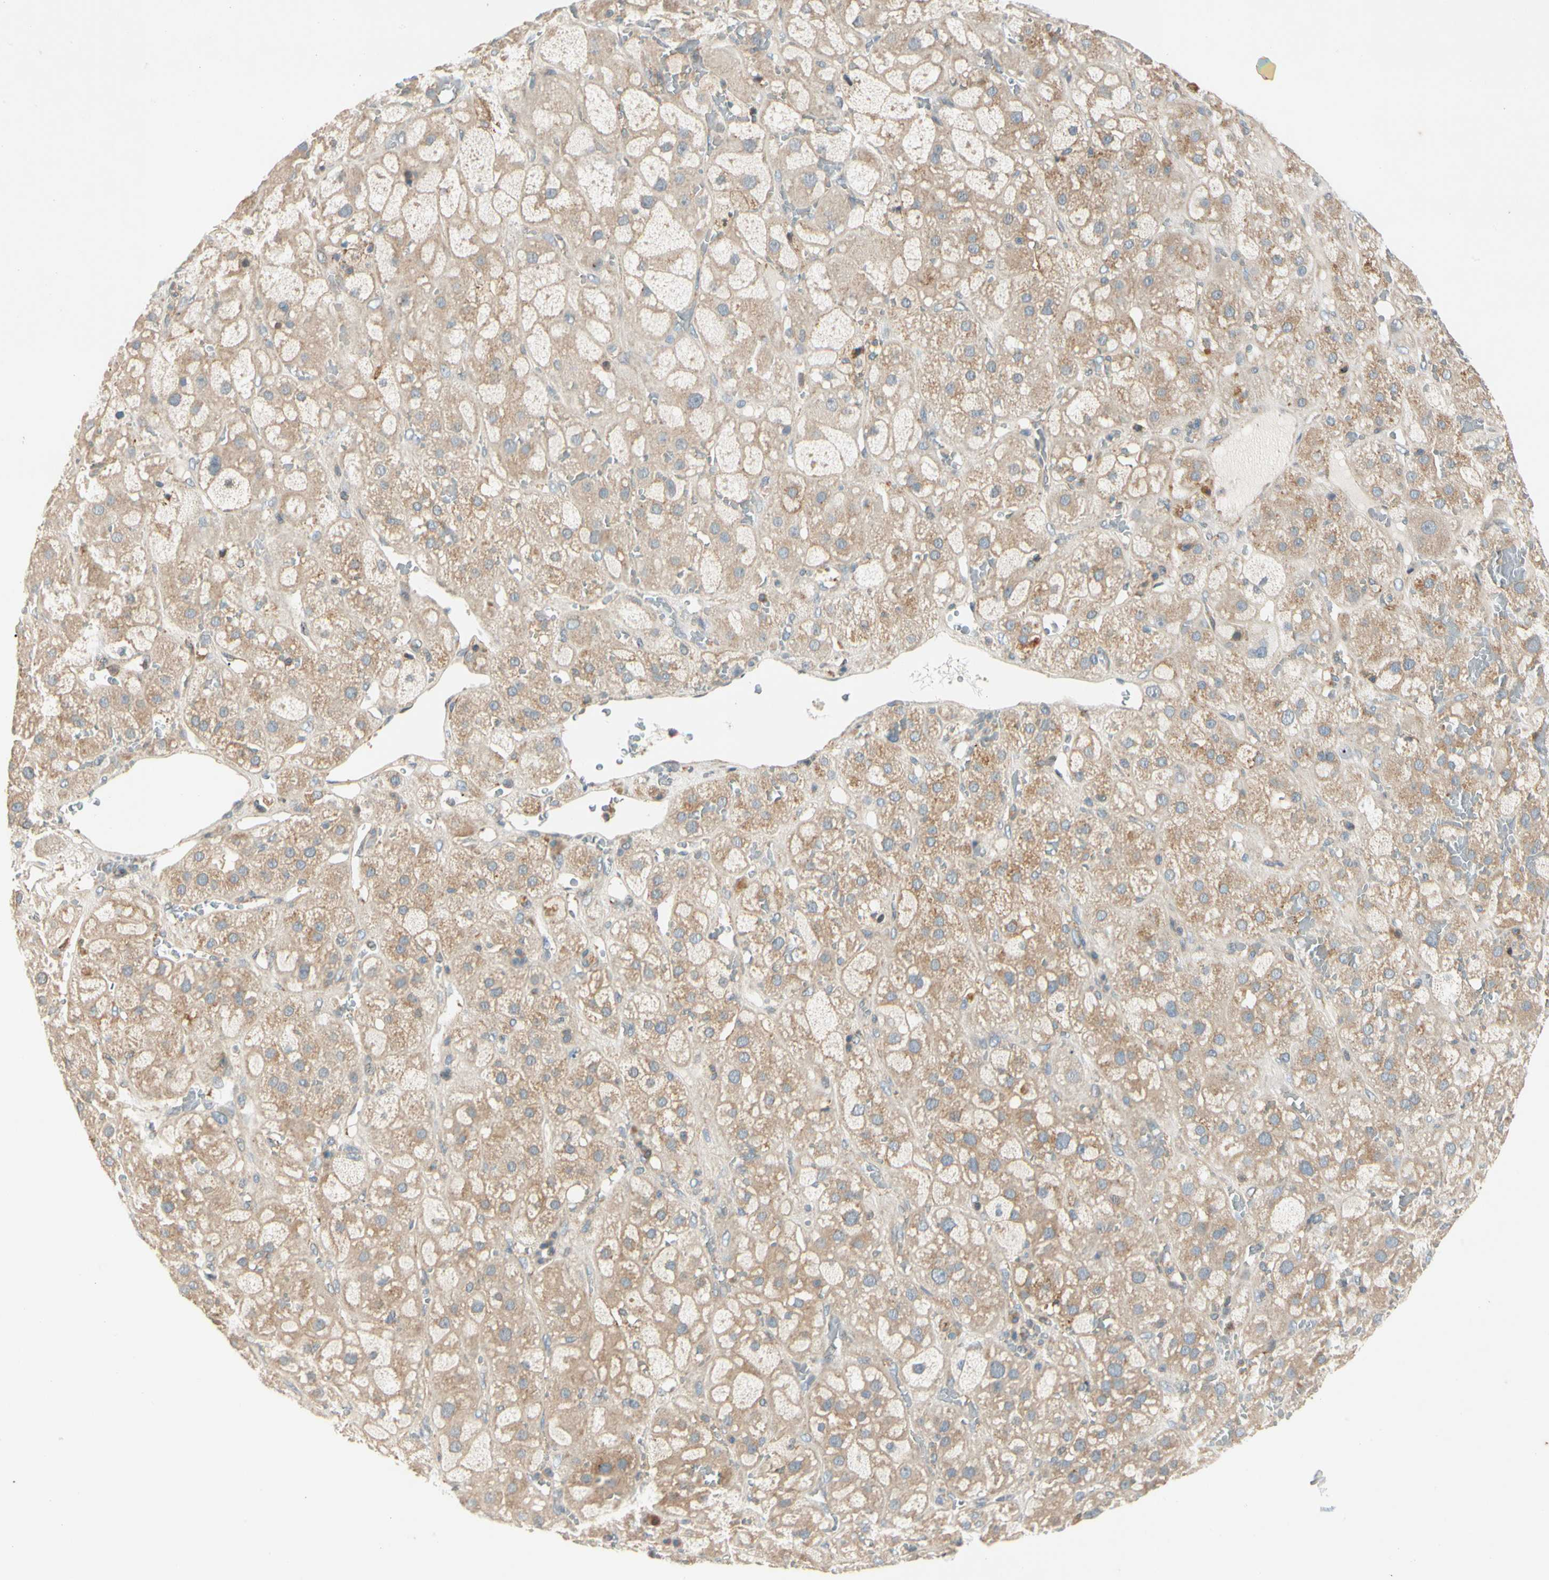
{"staining": {"intensity": "moderate", "quantity": ">75%", "location": "cytoplasmic/membranous"}, "tissue": "adrenal gland", "cell_type": "Glandular cells", "image_type": "normal", "snomed": [{"axis": "morphology", "description": "Normal tissue, NOS"}, {"axis": "topography", "description": "Adrenal gland"}], "caption": "A brown stain labels moderate cytoplasmic/membranous expression of a protein in glandular cells of unremarkable adrenal gland.", "gene": "CDH6", "patient": {"sex": "female", "age": 47}}